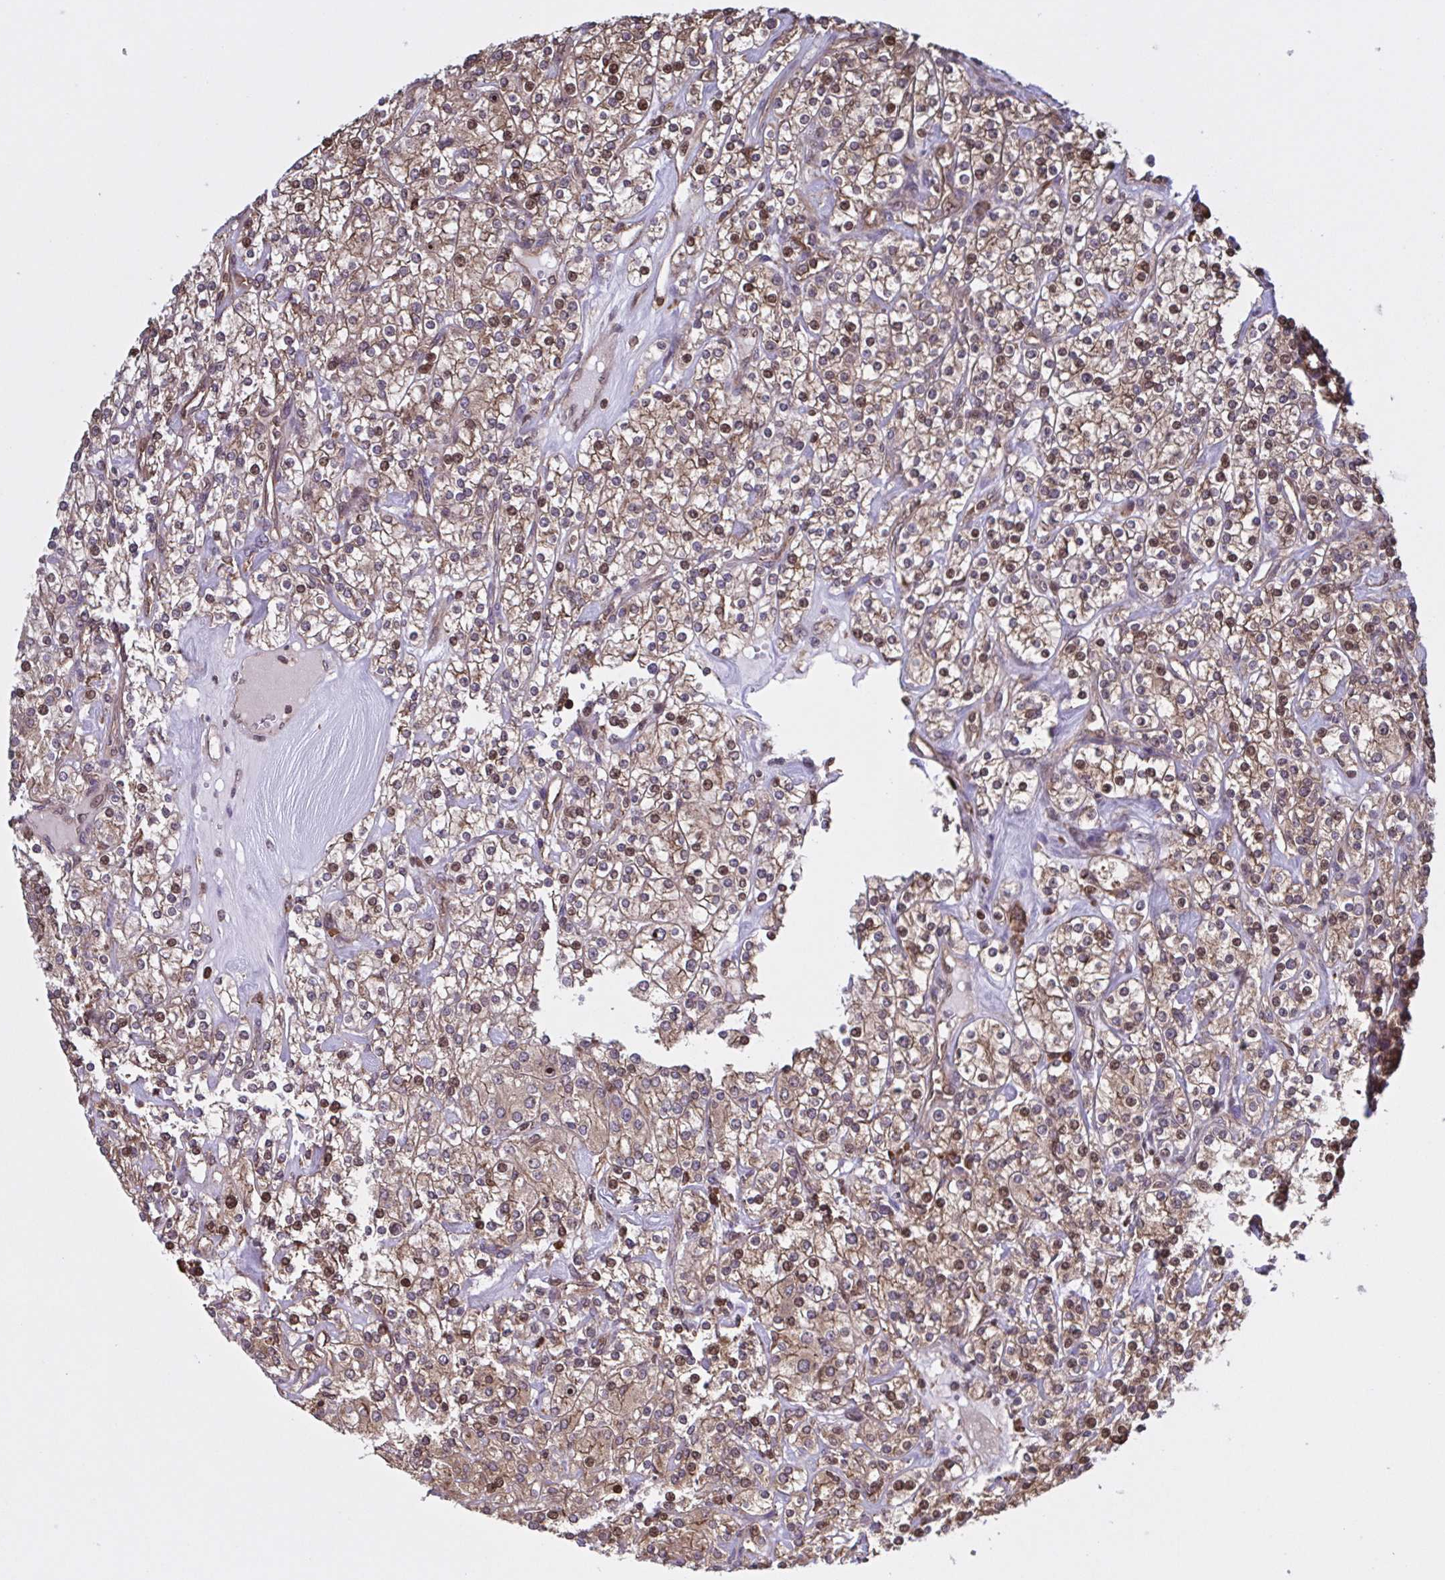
{"staining": {"intensity": "weak", "quantity": ">75%", "location": "cytoplasmic/membranous,nuclear"}, "tissue": "renal cancer", "cell_type": "Tumor cells", "image_type": "cancer", "snomed": [{"axis": "morphology", "description": "Adenocarcinoma, NOS"}, {"axis": "topography", "description": "Kidney"}], "caption": "There is low levels of weak cytoplasmic/membranous and nuclear expression in tumor cells of renal cancer (adenocarcinoma), as demonstrated by immunohistochemical staining (brown color).", "gene": "SEC63", "patient": {"sex": "male", "age": 77}}